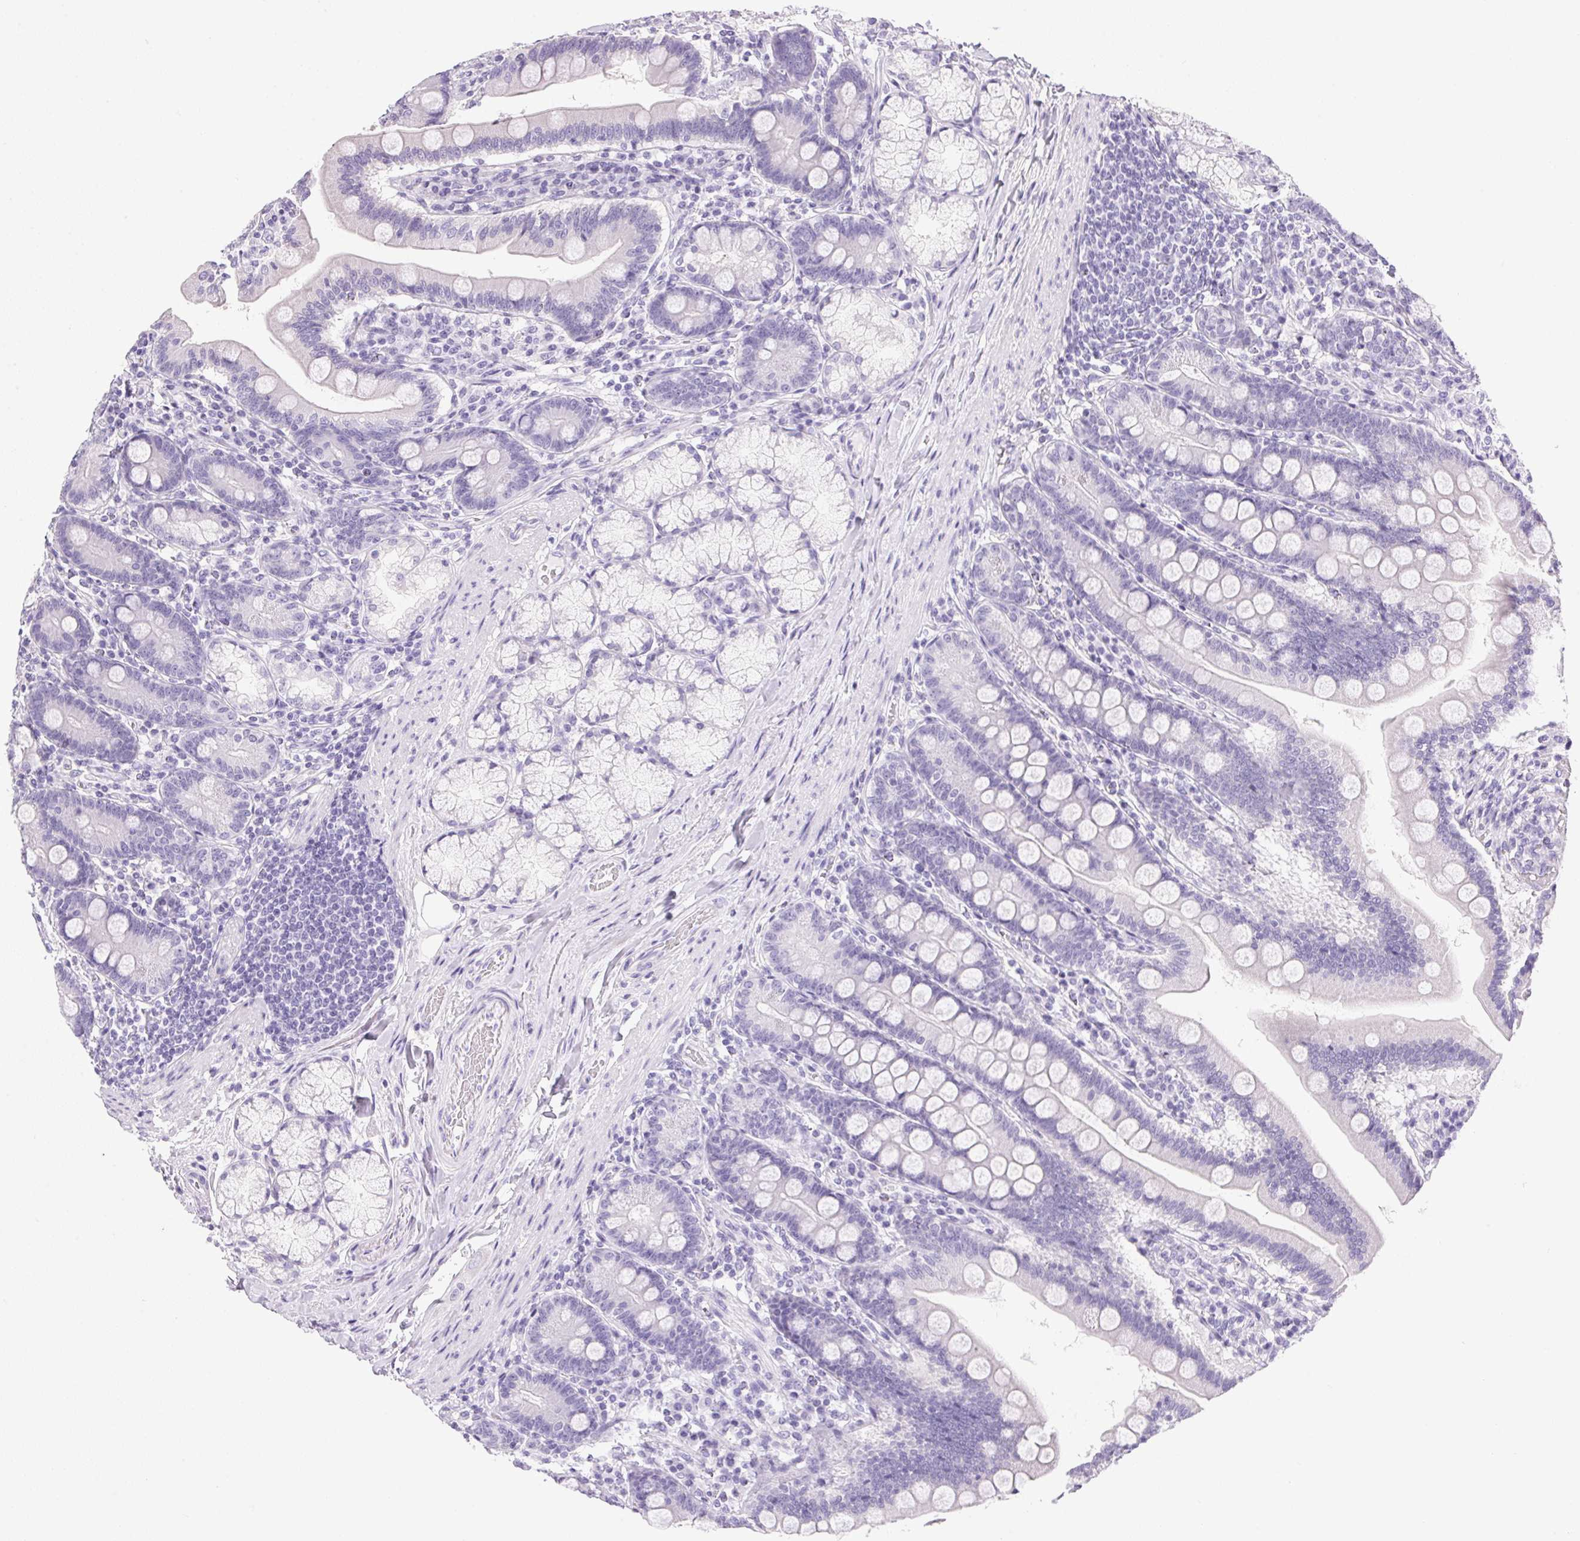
{"staining": {"intensity": "negative", "quantity": "none", "location": "none"}, "tissue": "duodenum", "cell_type": "Glandular cells", "image_type": "normal", "snomed": [{"axis": "morphology", "description": "Normal tissue, NOS"}, {"axis": "topography", "description": "Duodenum"}], "caption": "There is no significant positivity in glandular cells of duodenum. (IHC, brightfield microscopy, high magnification).", "gene": "ATP6V0A4", "patient": {"sex": "female", "age": 67}}